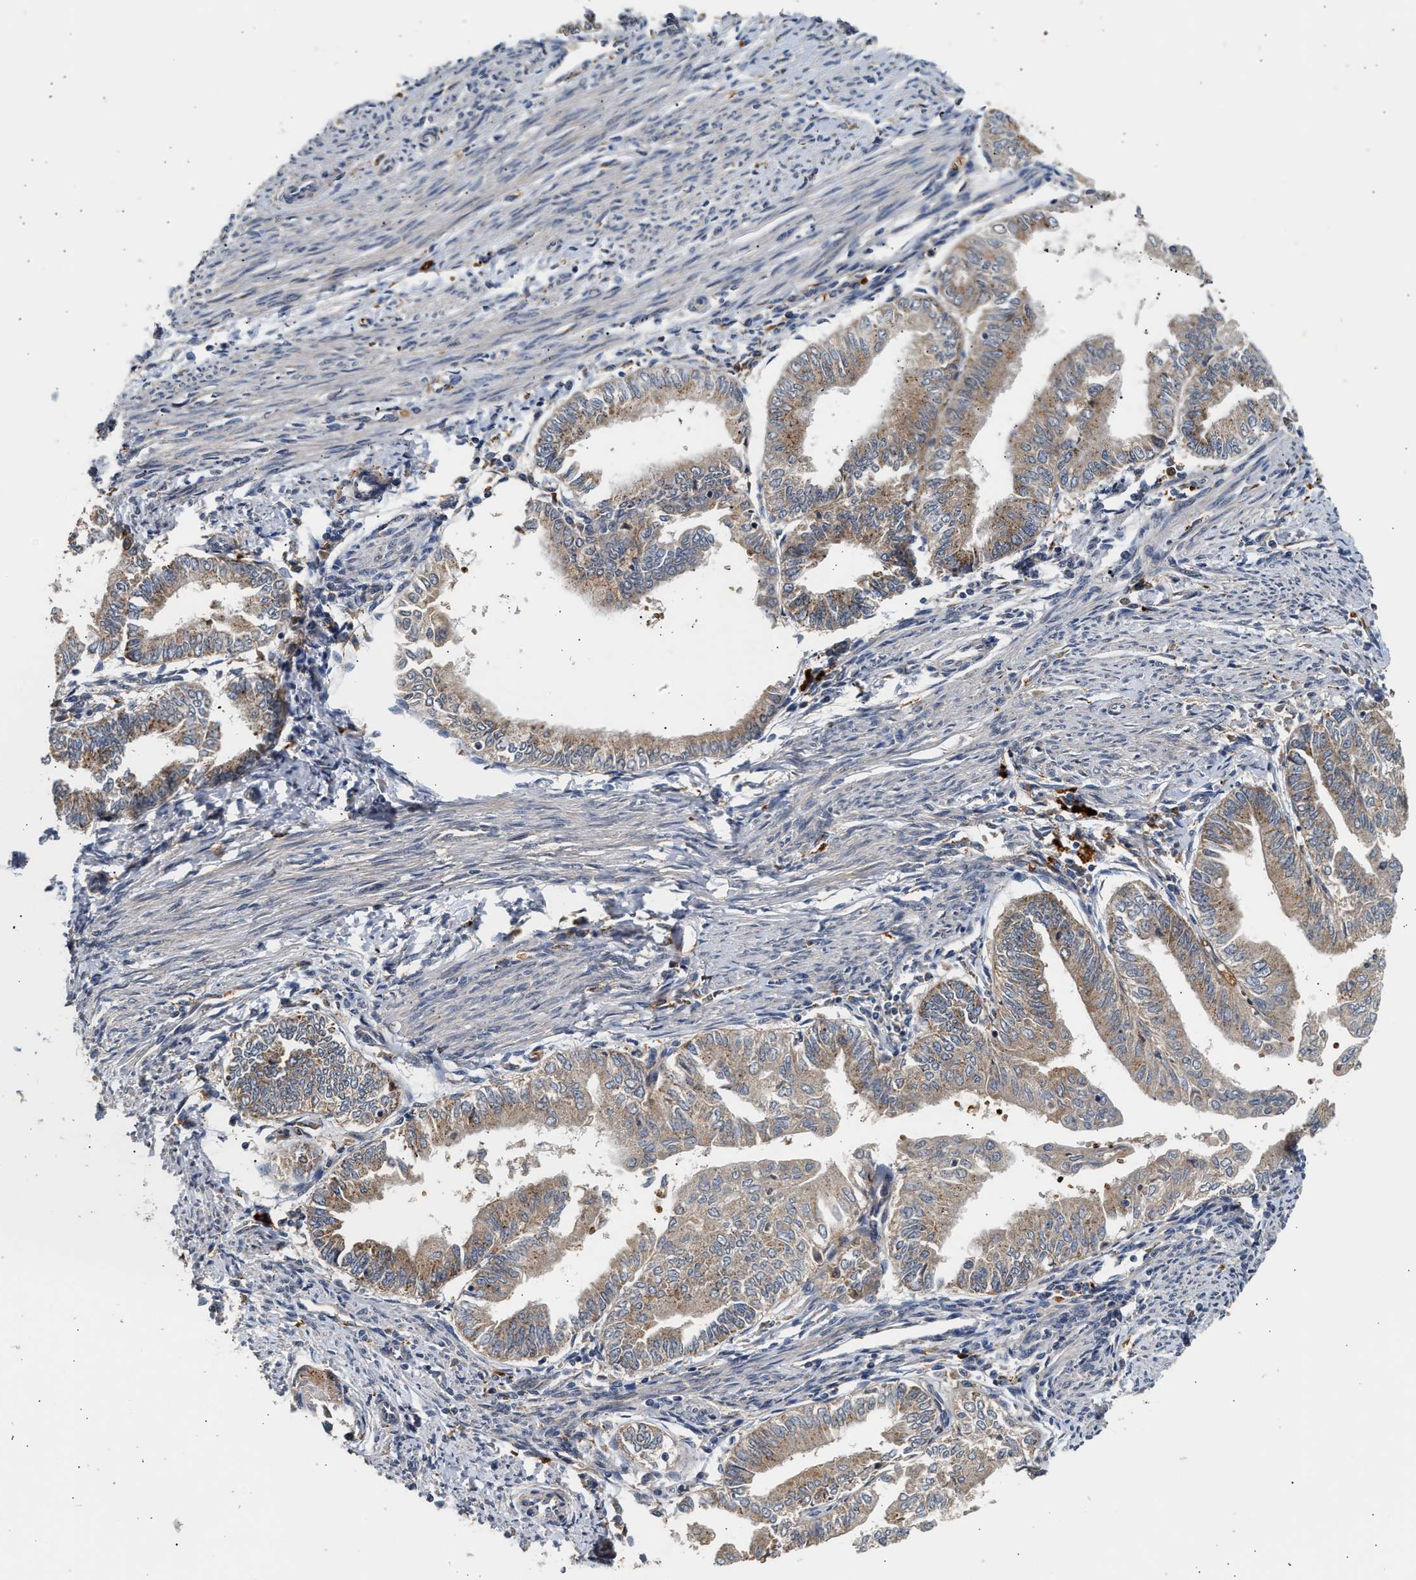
{"staining": {"intensity": "moderate", "quantity": ">75%", "location": "cytoplasmic/membranous"}, "tissue": "endometrial cancer", "cell_type": "Tumor cells", "image_type": "cancer", "snomed": [{"axis": "morphology", "description": "Adenocarcinoma, NOS"}, {"axis": "topography", "description": "Endometrium"}], "caption": "Brown immunohistochemical staining in adenocarcinoma (endometrial) displays moderate cytoplasmic/membranous positivity in approximately >75% of tumor cells. (brown staining indicates protein expression, while blue staining denotes nuclei).", "gene": "PLD3", "patient": {"sex": "female", "age": 66}}